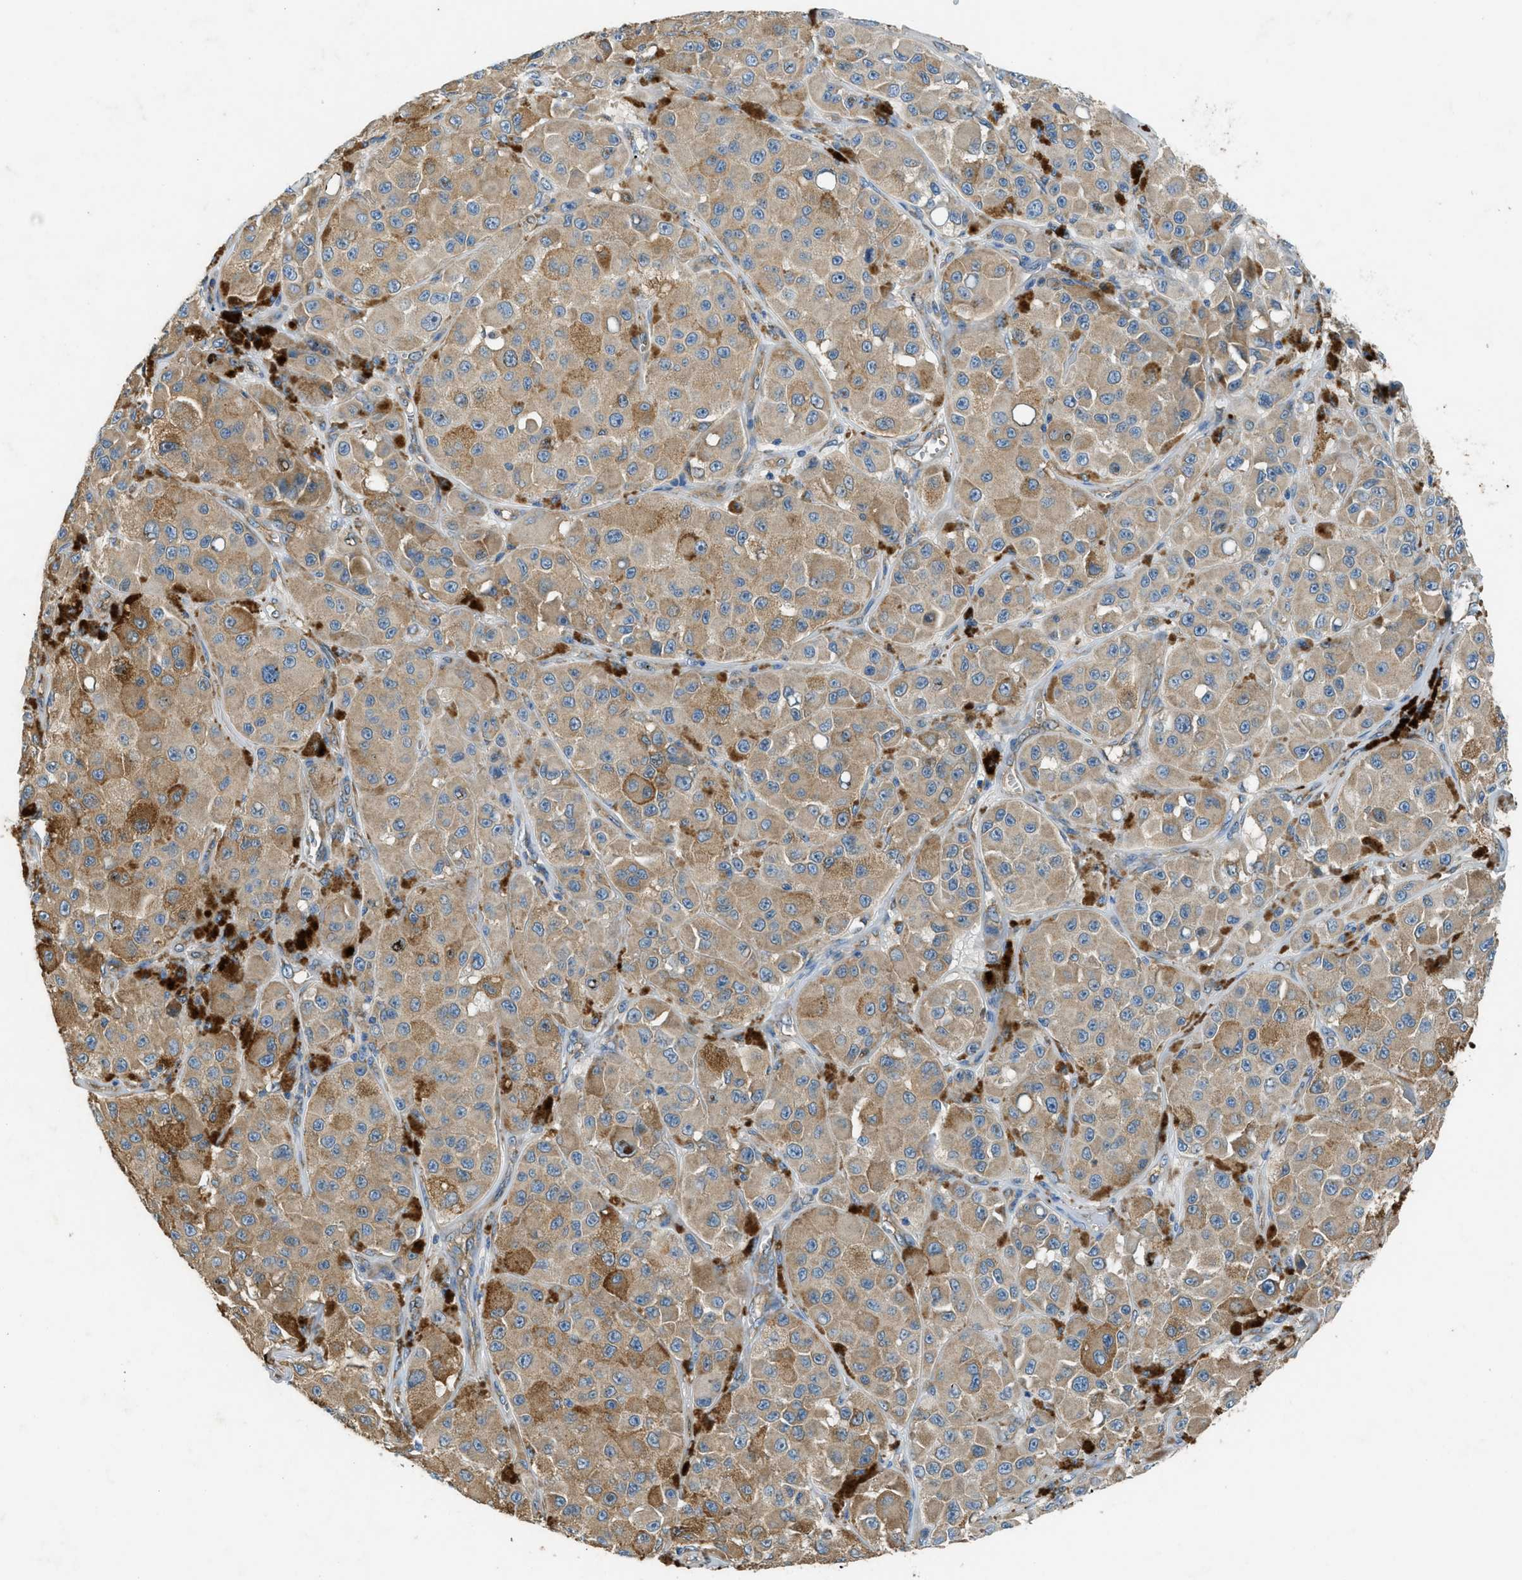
{"staining": {"intensity": "moderate", "quantity": ">75%", "location": "cytoplasmic/membranous"}, "tissue": "melanoma", "cell_type": "Tumor cells", "image_type": "cancer", "snomed": [{"axis": "morphology", "description": "Malignant melanoma, NOS"}, {"axis": "topography", "description": "Skin"}], "caption": "Melanoma was stained to show a protein in brown. There is medium levels of moderate cytoplasmic/membranous staining in about >75% of tumor cells. The staining was performed using DAB to visualize the protein expression in brown, while the nuclei were stained in blue with hematoxylin (Magnification: 20x).", "gene": "GIMAP8", "patient": {"sex": "male", "age": 84}}